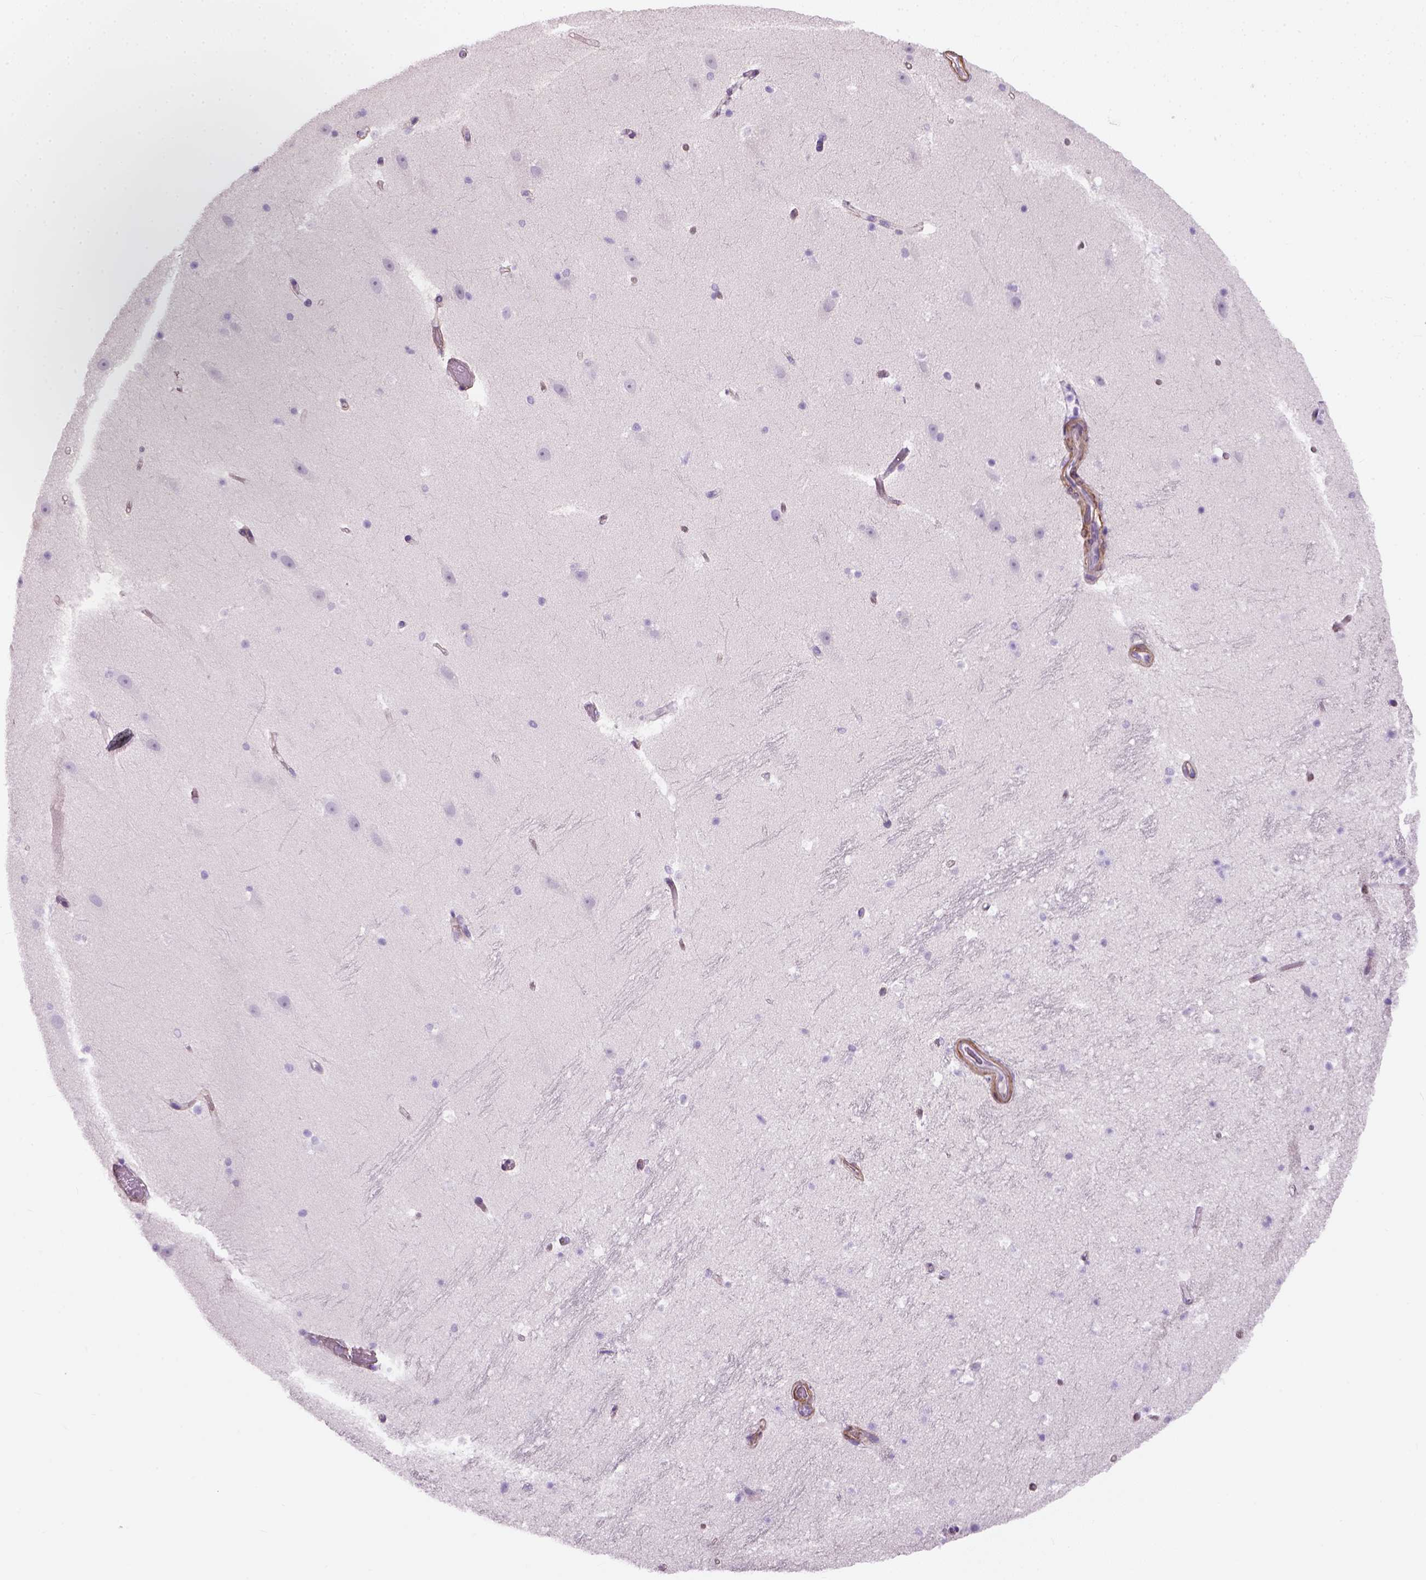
{"staining": {"intensity": "negative", "quantity": "none", "location": "none"}, "tissue": "hippocampus", "cell_type": "Glial cells", "image_type": "normal", "snomed": [{"axis": "morphology", "description": "Normal tissue, NOS"}, {"axis": "topography", "description": "Hippocampus"}], "caption": "Immunohistochemical staining of unremarkable hippocampus demonstrates no significant expression in glial cells.", "gene": "FAM161A", "patient": {"sex": "male", "age": 26}}